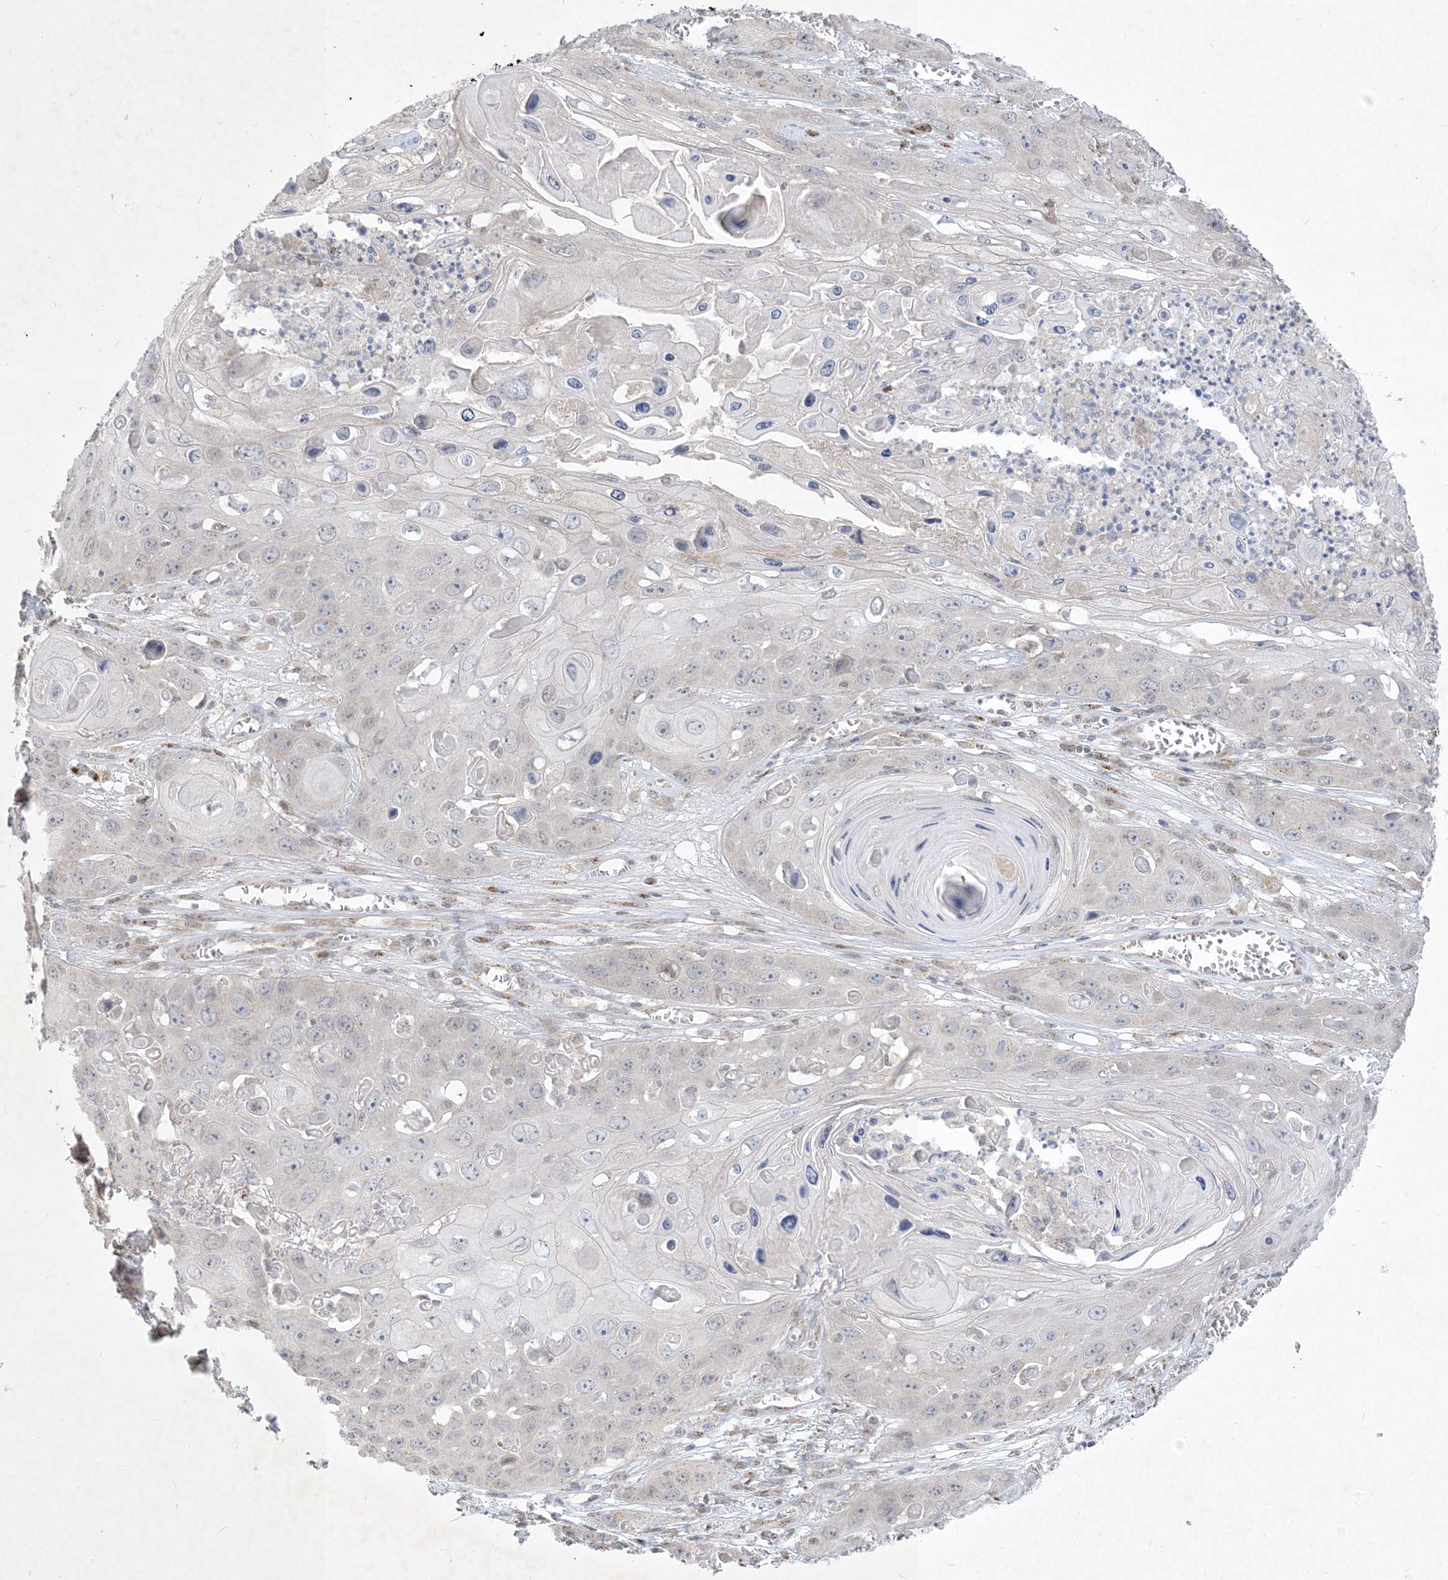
{"staining": {"intensity": "negative", "quantity": "none", "location": "none"}, "tissue": "skin cancer", "cell_type": "Tumor cells", "image_type": "cancer", "snomed": [{"axis": "morphology", "description": "Squamous cell carcinoma, NOS"}, {"axis": "topography", "description": "Skin"}], "caption": "IHC photomicrograph of skin squamous cell carcinoma stained for a protein (brown), which reveals no positivity in tumor cells. (Brightfield microscopy of DAB immunohistochemistry at high magnification).", "gene": "CCDC14", "patient": {"sex": "male", "age": 55}}